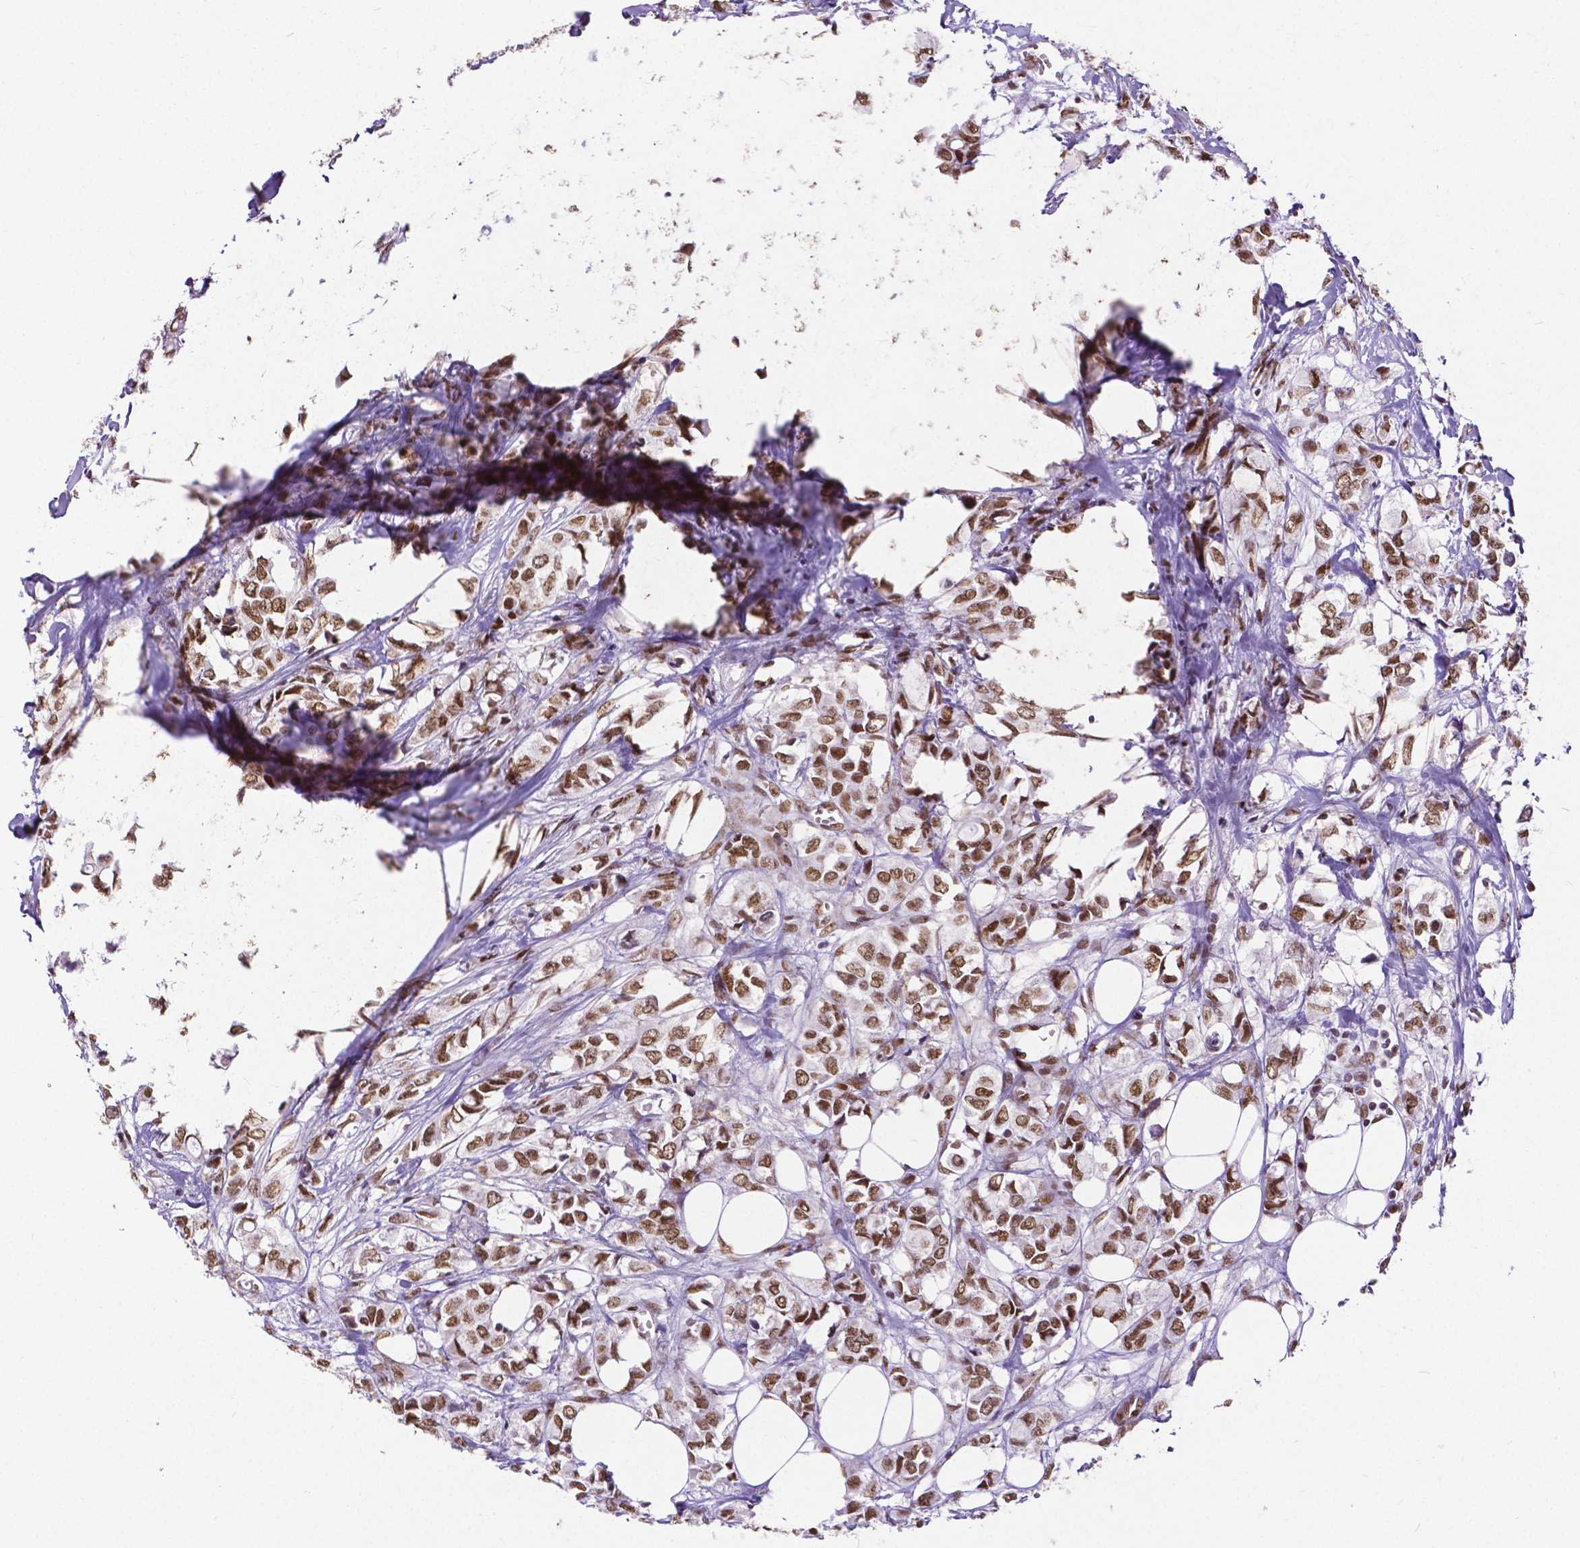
{"staining": {"intensity": "moderate", "quantity": ">75%", "location": "nuclear"}, "tissue": "breast cancer", "cell_type": "Tumor cells", "image_type": "cancer", "snomed": [{"axis": "morphology", "description": "Duct carcinoma"}, {"axis": "topography", "description": "Breast"}], "caption": "Protein expression analysis of human breast cancer (invasive ductal carcinoma) reveals moderate nuclear positivity in approximately >75% of tumor cells.", "gene": "ATRX", "patient": {"sex": "female", "age": 85}}